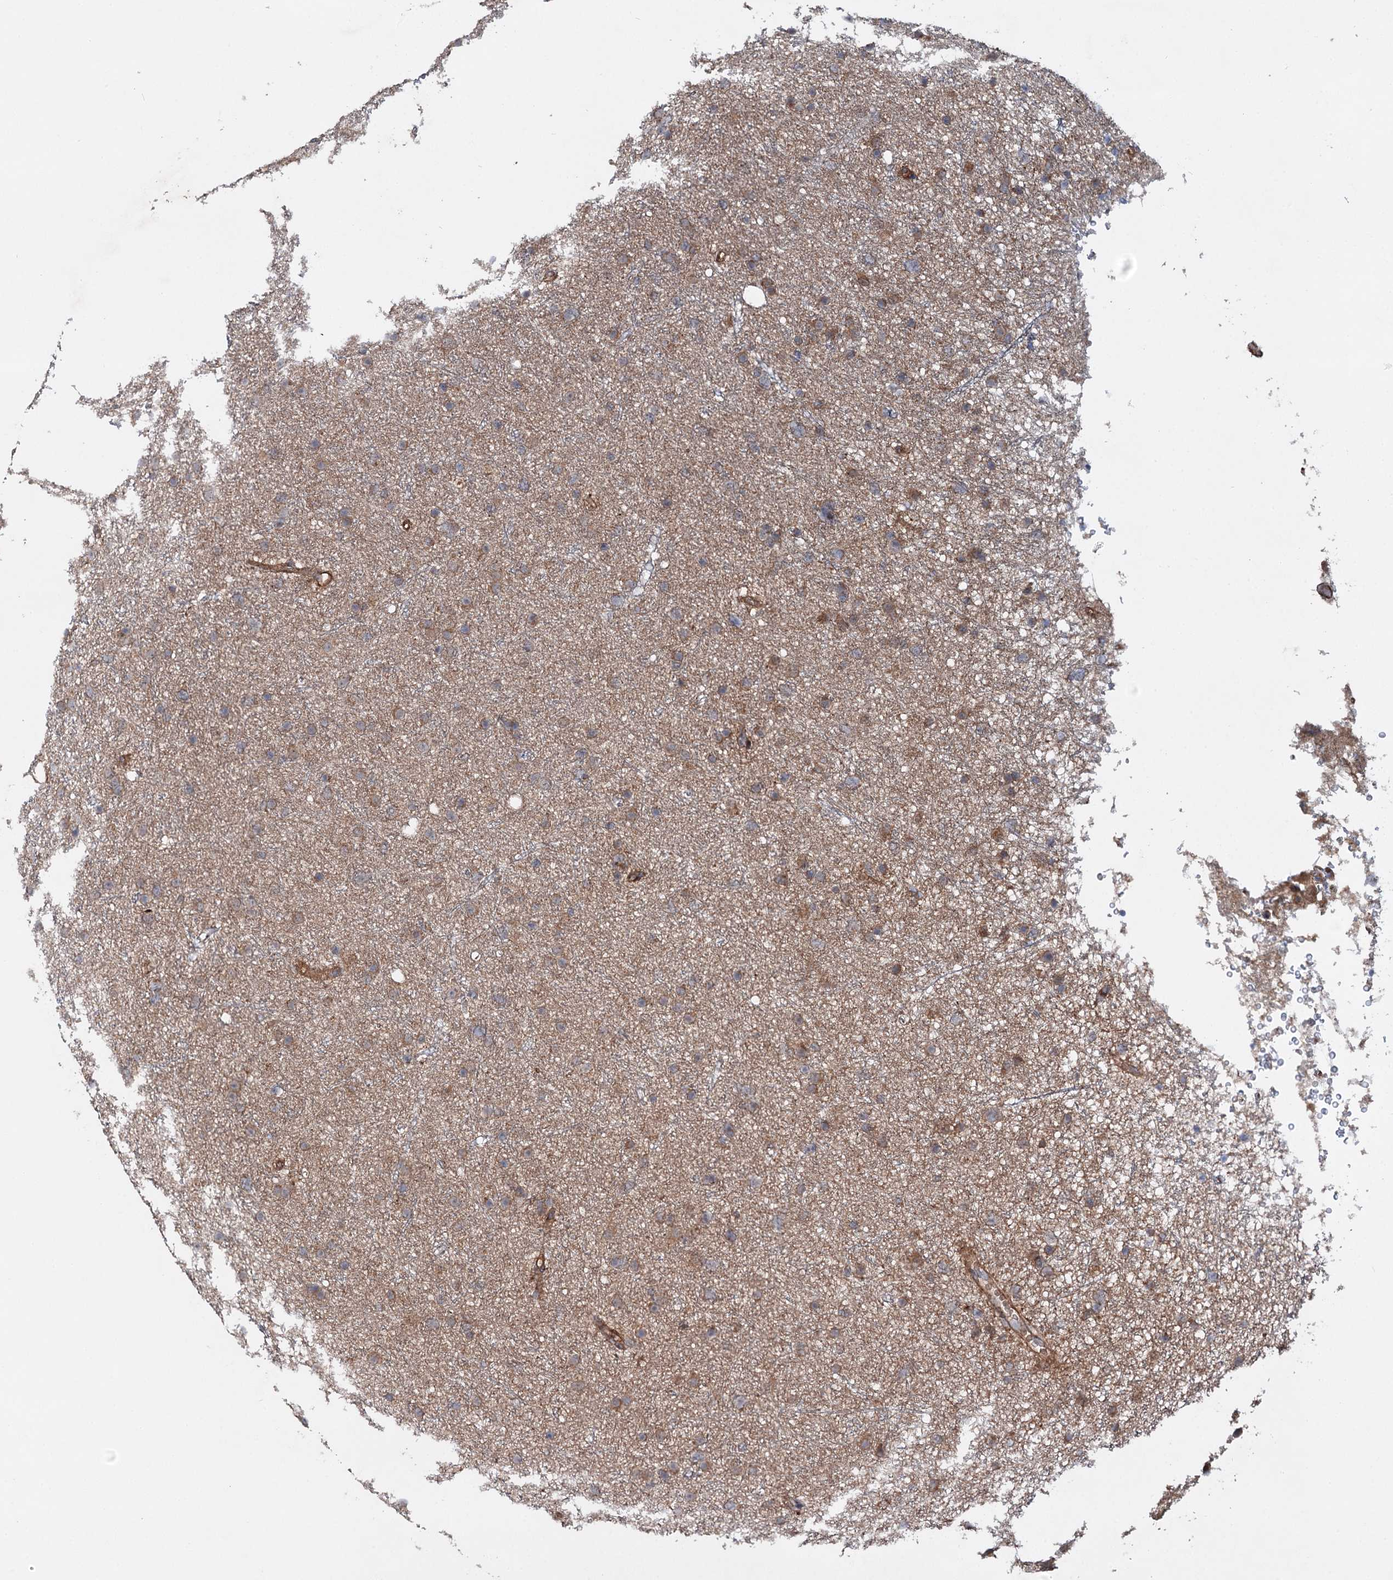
{"staining": {"intensity": "moderate", "quantity": "25%-75%", "location": "cytoplasmic/membranous"}, "tissue": "glioma", "cell_type": "Tumor cells", "image_type": "cancer", "snomed": [{"axis": "morphology", "description": "Glioma, malignant, Low grade"}, {"axis": "topography", "description": "Cerebral cortex"}], "caption": "Glioma stained with DAB (3,3'-diaminobenzidine) immunohistochemistry (IHC) exhibits medium levels of moderate cytoplasmic/membranous positivity in approximately 25%-75% of tumor cells.", "gene": "ADGRG4", "patient": {"sex": "female", "age": 39}}